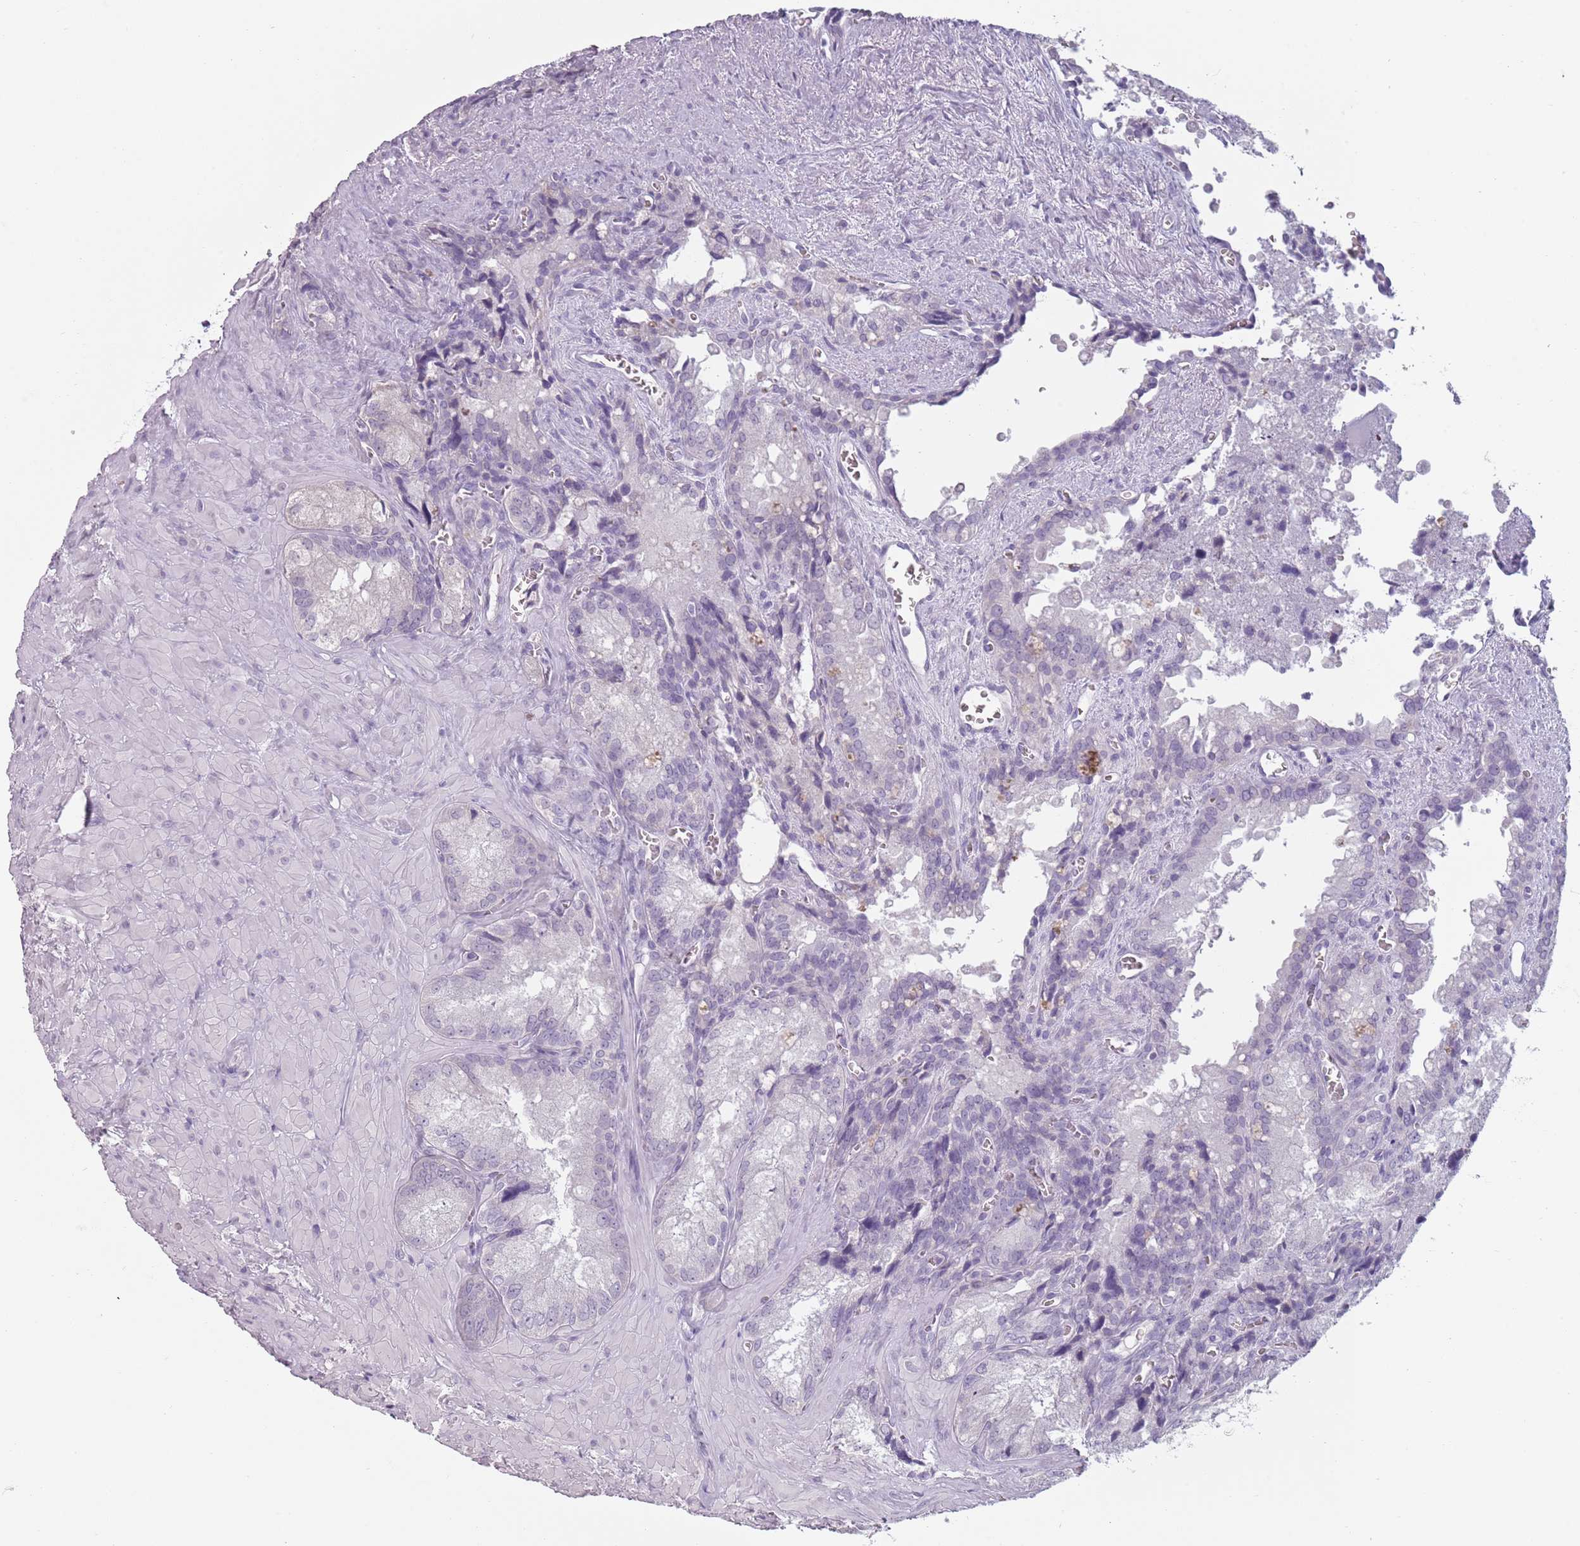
{"staining": {"intensity": "negative", "quantity": "none", "location": "none"}, "tissue": "seminal vesicle", "cell_type": "Glandular cells", "image_type": "normal", "snomed": [{"axis": "morphology", "description": "Normal tissue, NOS"}, {"axis": "topography", "description": "Seminal veicle"}], "caption": "Immunohistochemistry histopathology image of unremarkable seminal vesicle: seminal vesicle stained with DAB (3,3'-diaminobenzidine) exhibits no significant protein staining in glandular cells.", "gene": "PIEZO1", "patient": {"sex": "male", "age": 62}}